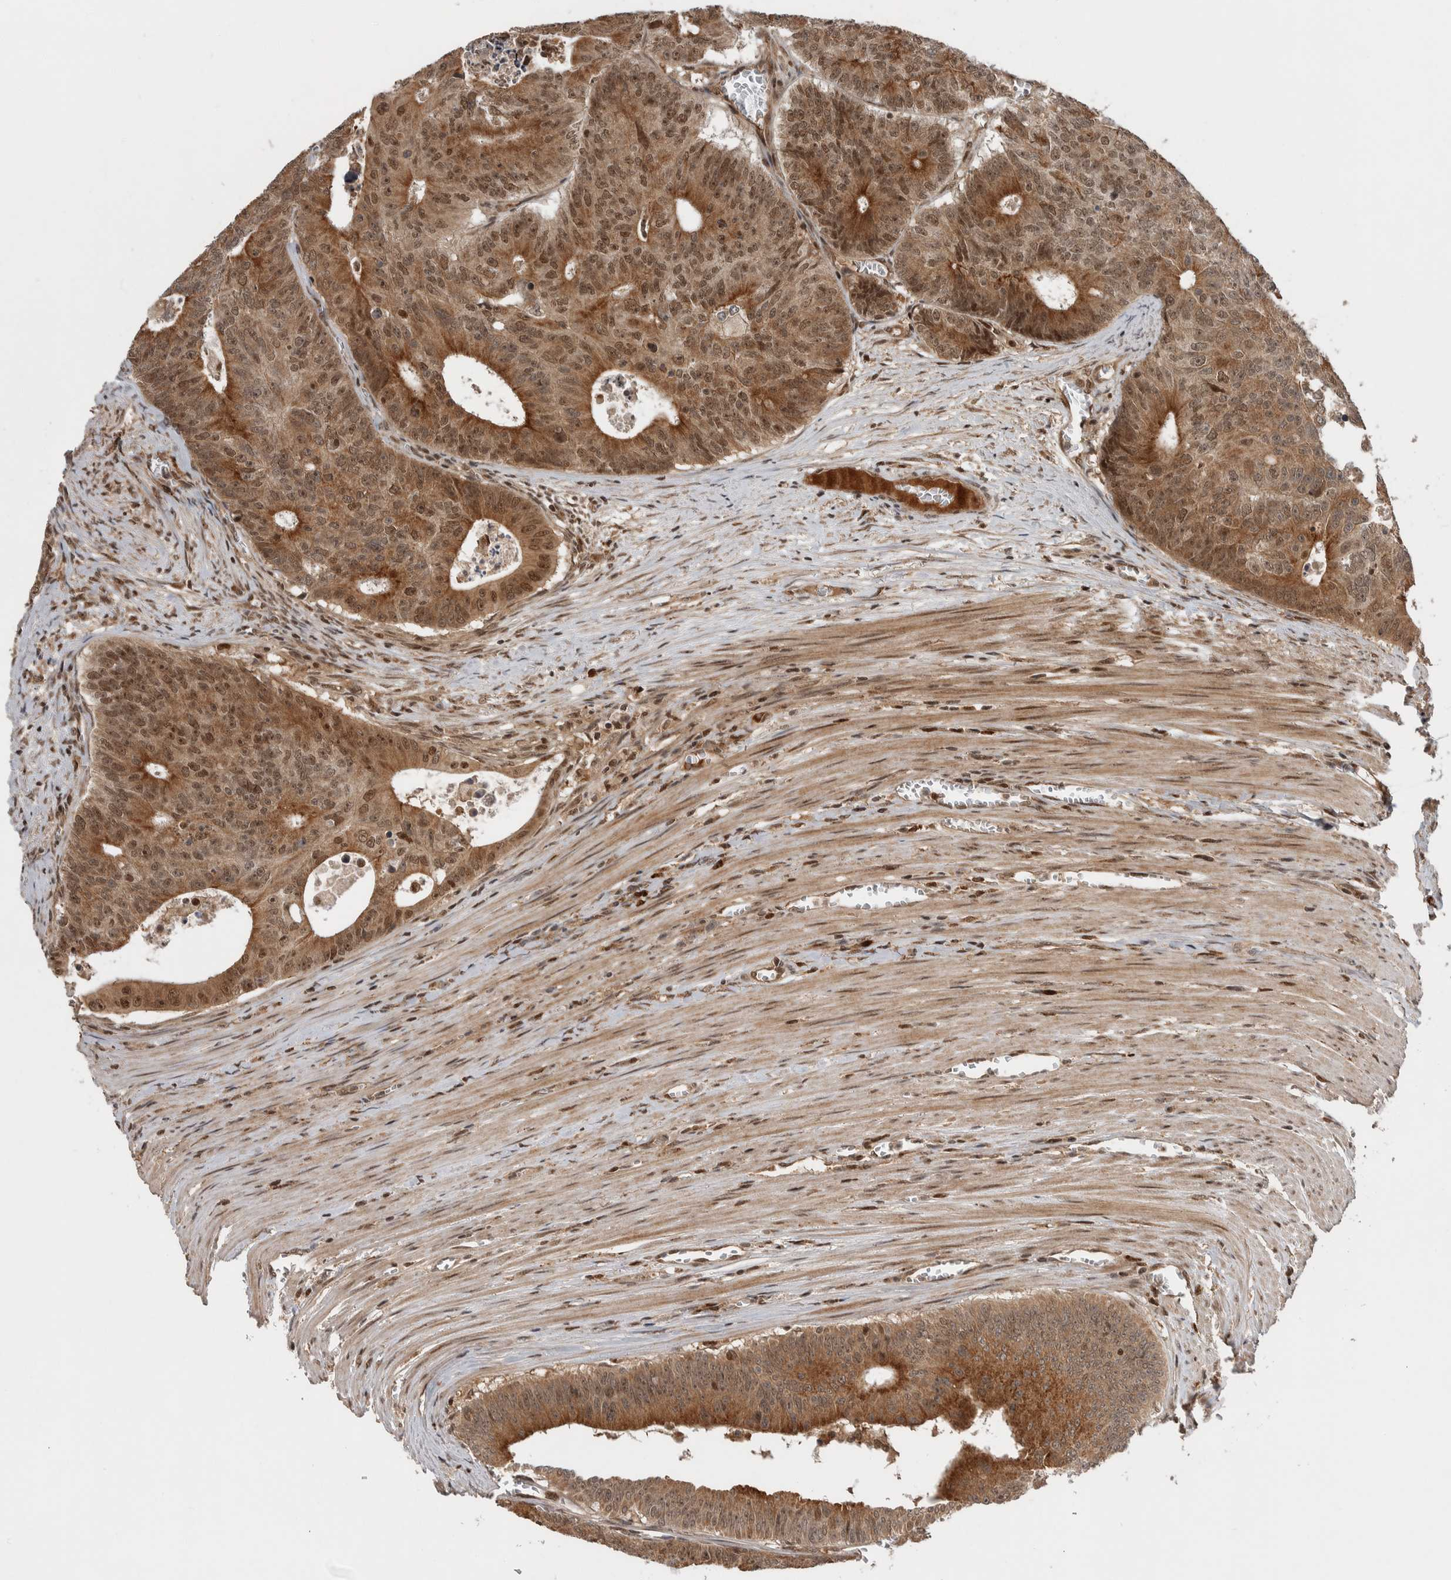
{"staining": {"intensity": "moderate", "quantity": ">75%", "location": "cytoplasmic/membranous,nuclear"}, "tissue": "colorectal cancer", "cell_type": "Tumor cells", "image_type": "cancer", "snomed": [{"axis": "morphology", "description": "Adenocarcinoma, NOS"}, {"axis": "topography", "description": "Colon"}], "caption": "There is medium levels of moderate cytoplasmic/membranous and nuclear expression in tumor cells of colorectal cancer, as demonstrated by immunohistochemical staining (brown color).", "gene": "RPS6KA4", "patient": {"sex": "male", "age": 87}}